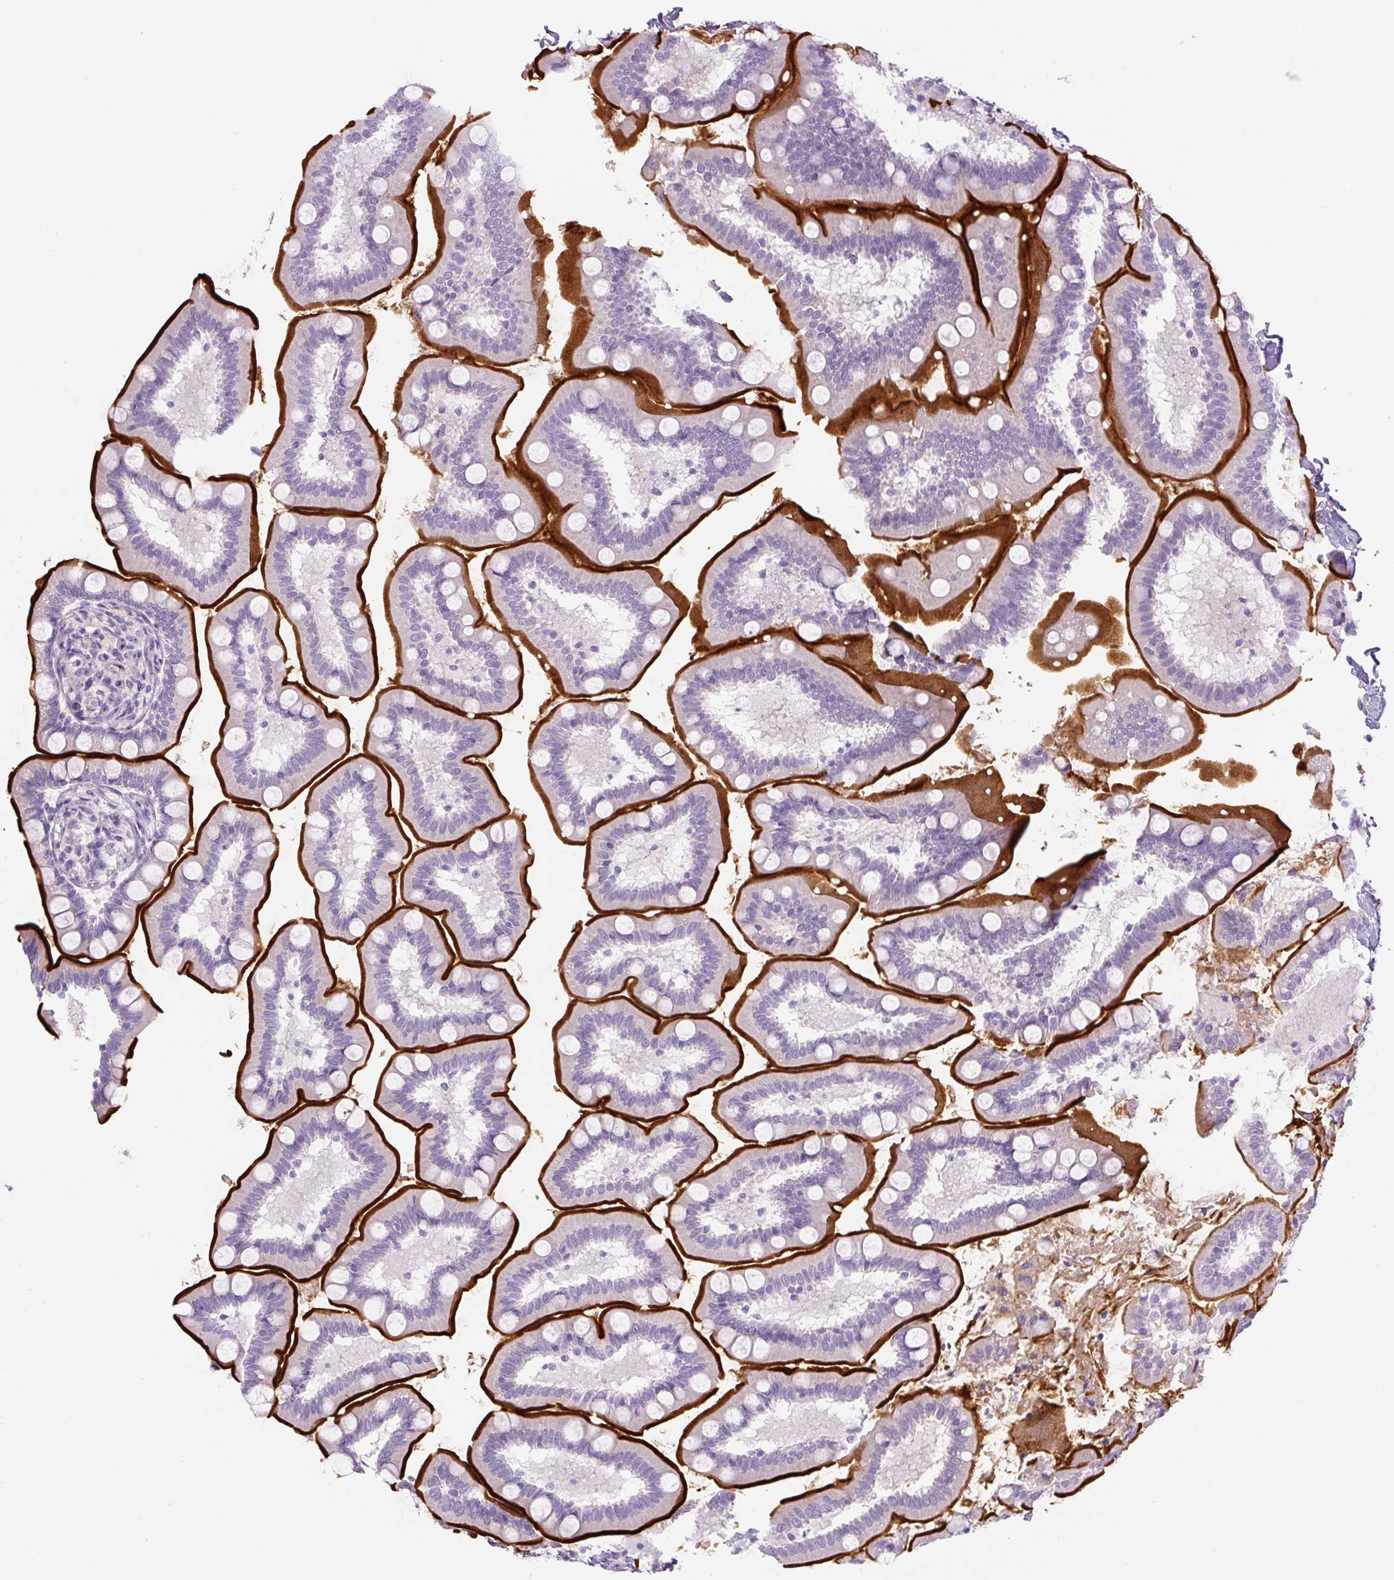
{"staining": {"intensity": "strong", "quantity": ">75%", "location": "cytoplasmic/membranous"}, "tissue": "small intestine", "cell_type": "Glandular cells", "image_type": "normal", "snomed": [{"axis": "morphology", "description": "Normal tissue, NOS"}, {"axis": "topography", "description": "Small intestine"}], "caption": "Glandular cells reveal high levels of strong cytoplasmic/membranous expression in about >75% of cells in normal small intestine. Nuclei are stained in blue.", "gene": "RSPO4", "patient": {"sex": "female", "age": 64}}